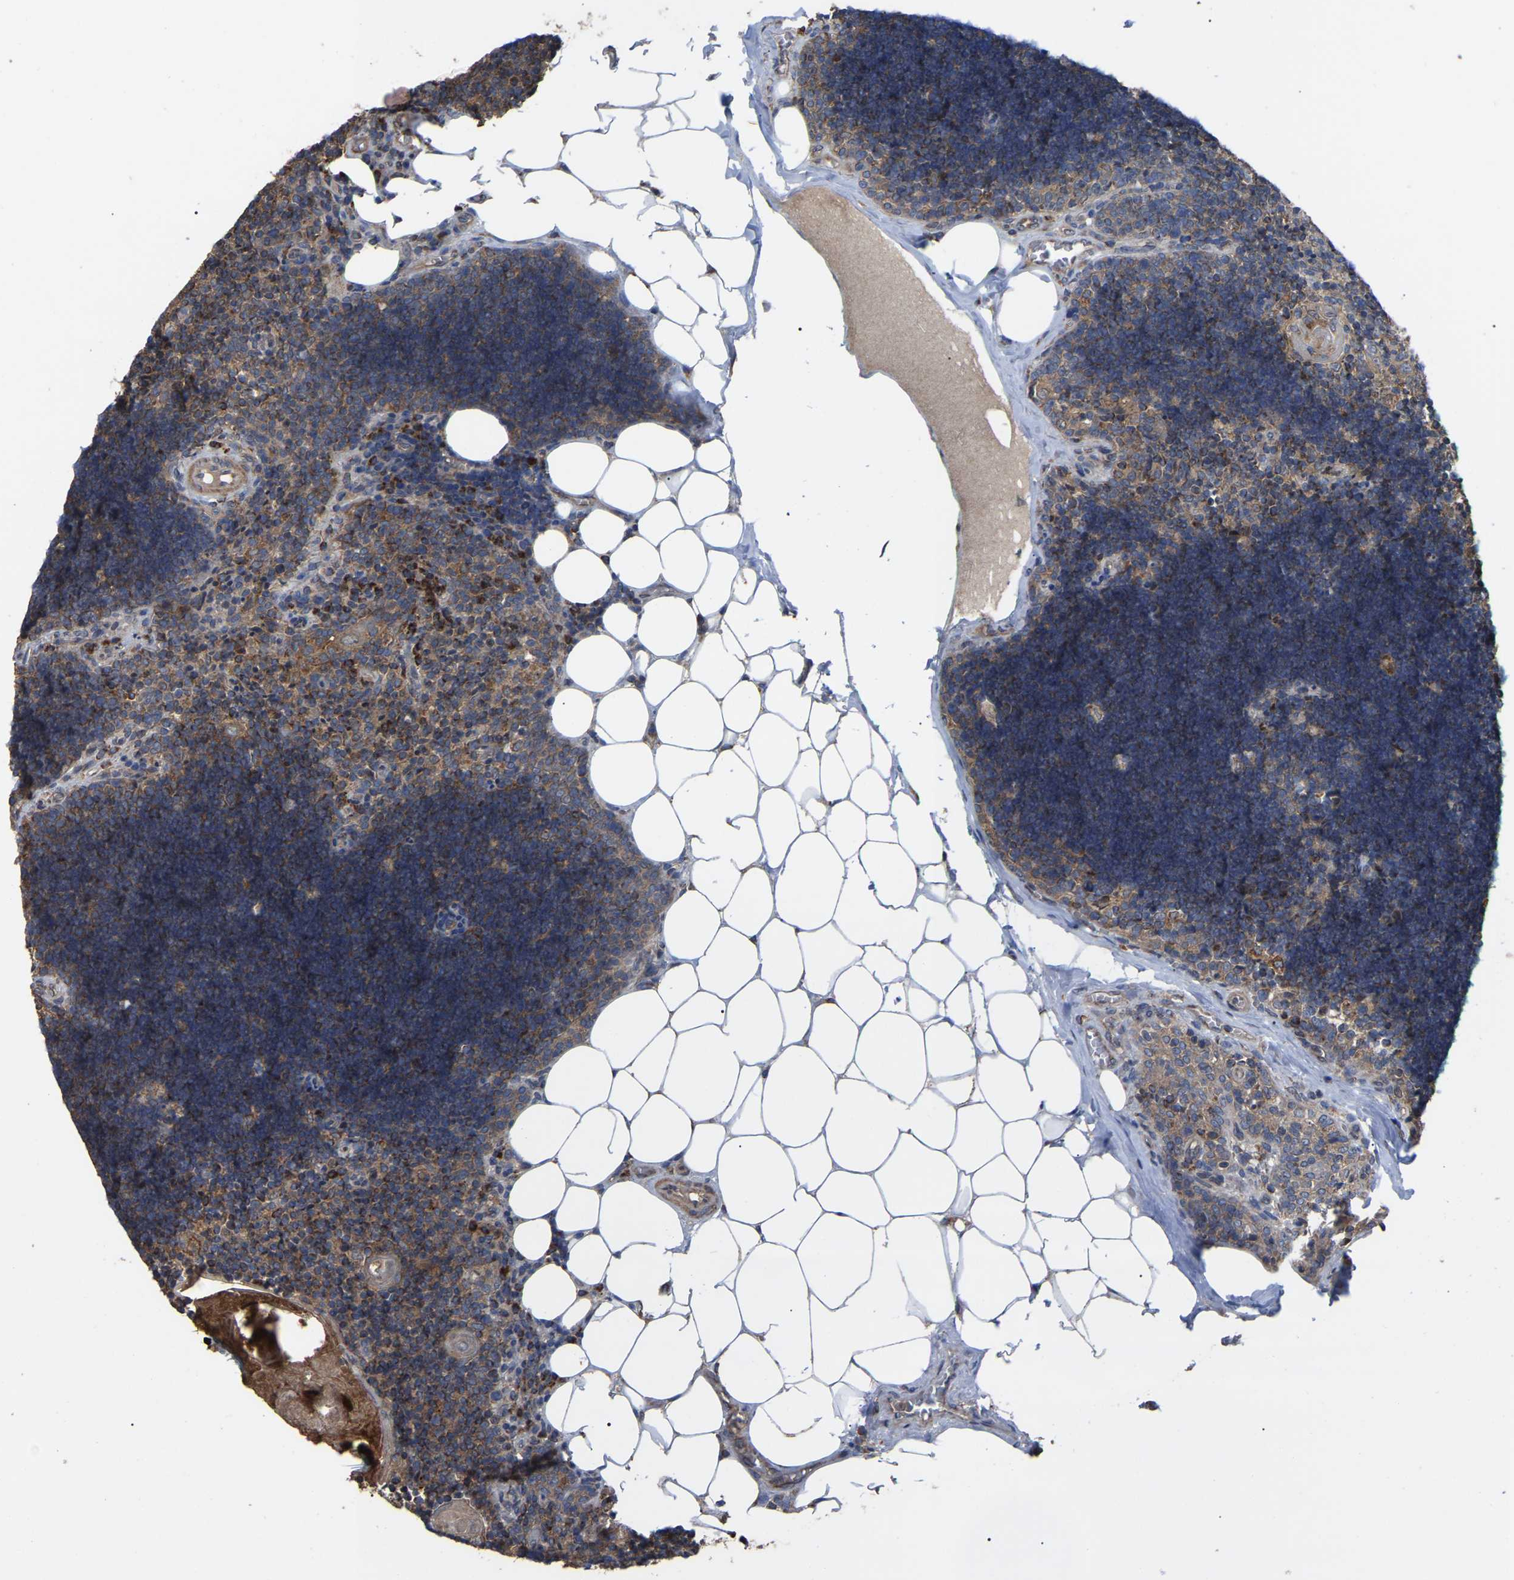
{"staining": {"intensity": "strong", "quantity": "25%-75%", "location": "cytoplasmic/membranous"}, "tissue": "lymph node", "cell_type": "Germinal center cells", "image_type": "normal", "snomed": [{"axis": "morphology", "description": "Normal tissue, NOS"}, {"axis": "topography", "description": "Lymph node"}], "caption": "Protein expression by immunohistochemistry (IHC) demonstrates strong cytoplasmic/membranous staining in approximately 25%-75% of germinal center cells in unremarkable lymph node.", "gene": "GCC1", "patient": {"sex": "male", "age": 33}}